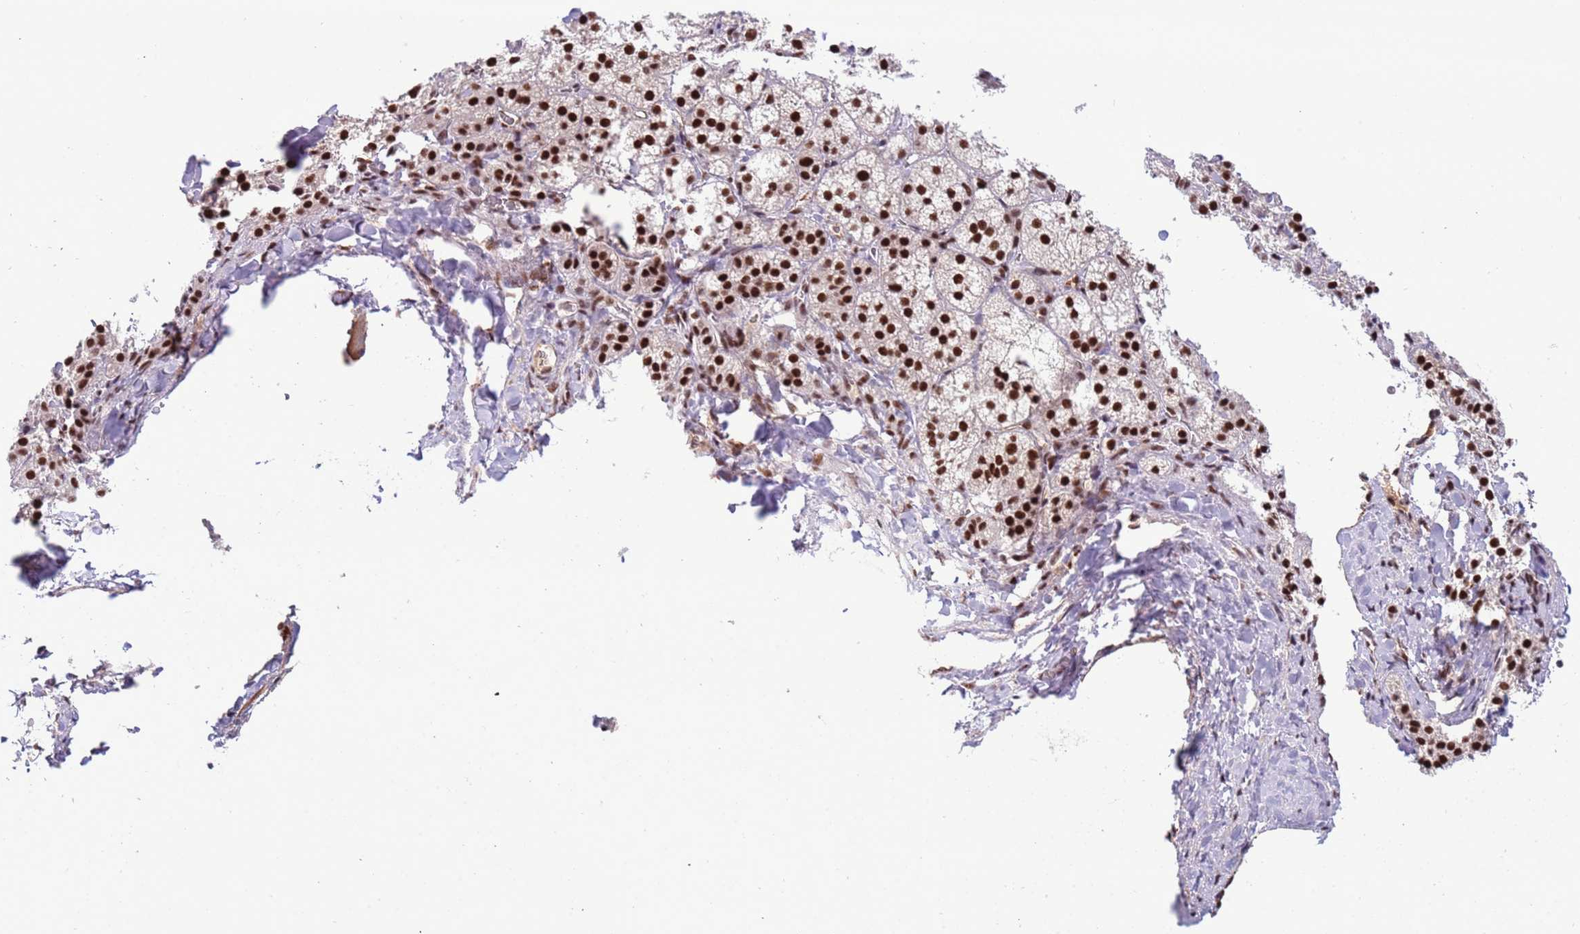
{"staining": {"intensity": "strong", "quantity": ">75%", "location": "nuclear"}, "tissue": "adrenal gland", "cell_type": "Glandular cells", "image_type": "normal", "snomed": [{"axis": "morphology", "description": "Normal tissue, NOS"}, {"axis": "topography", "description": "Adrenal gland"}], "caption": "Strong nuclear protein expression is present in about >75% of glandular cells in adrenal gland. (DAB IHC, brown staining for protein, blue staining for nuclei).", "gene": "SRRT", "patient": {"sex": "female", "age": 44}}